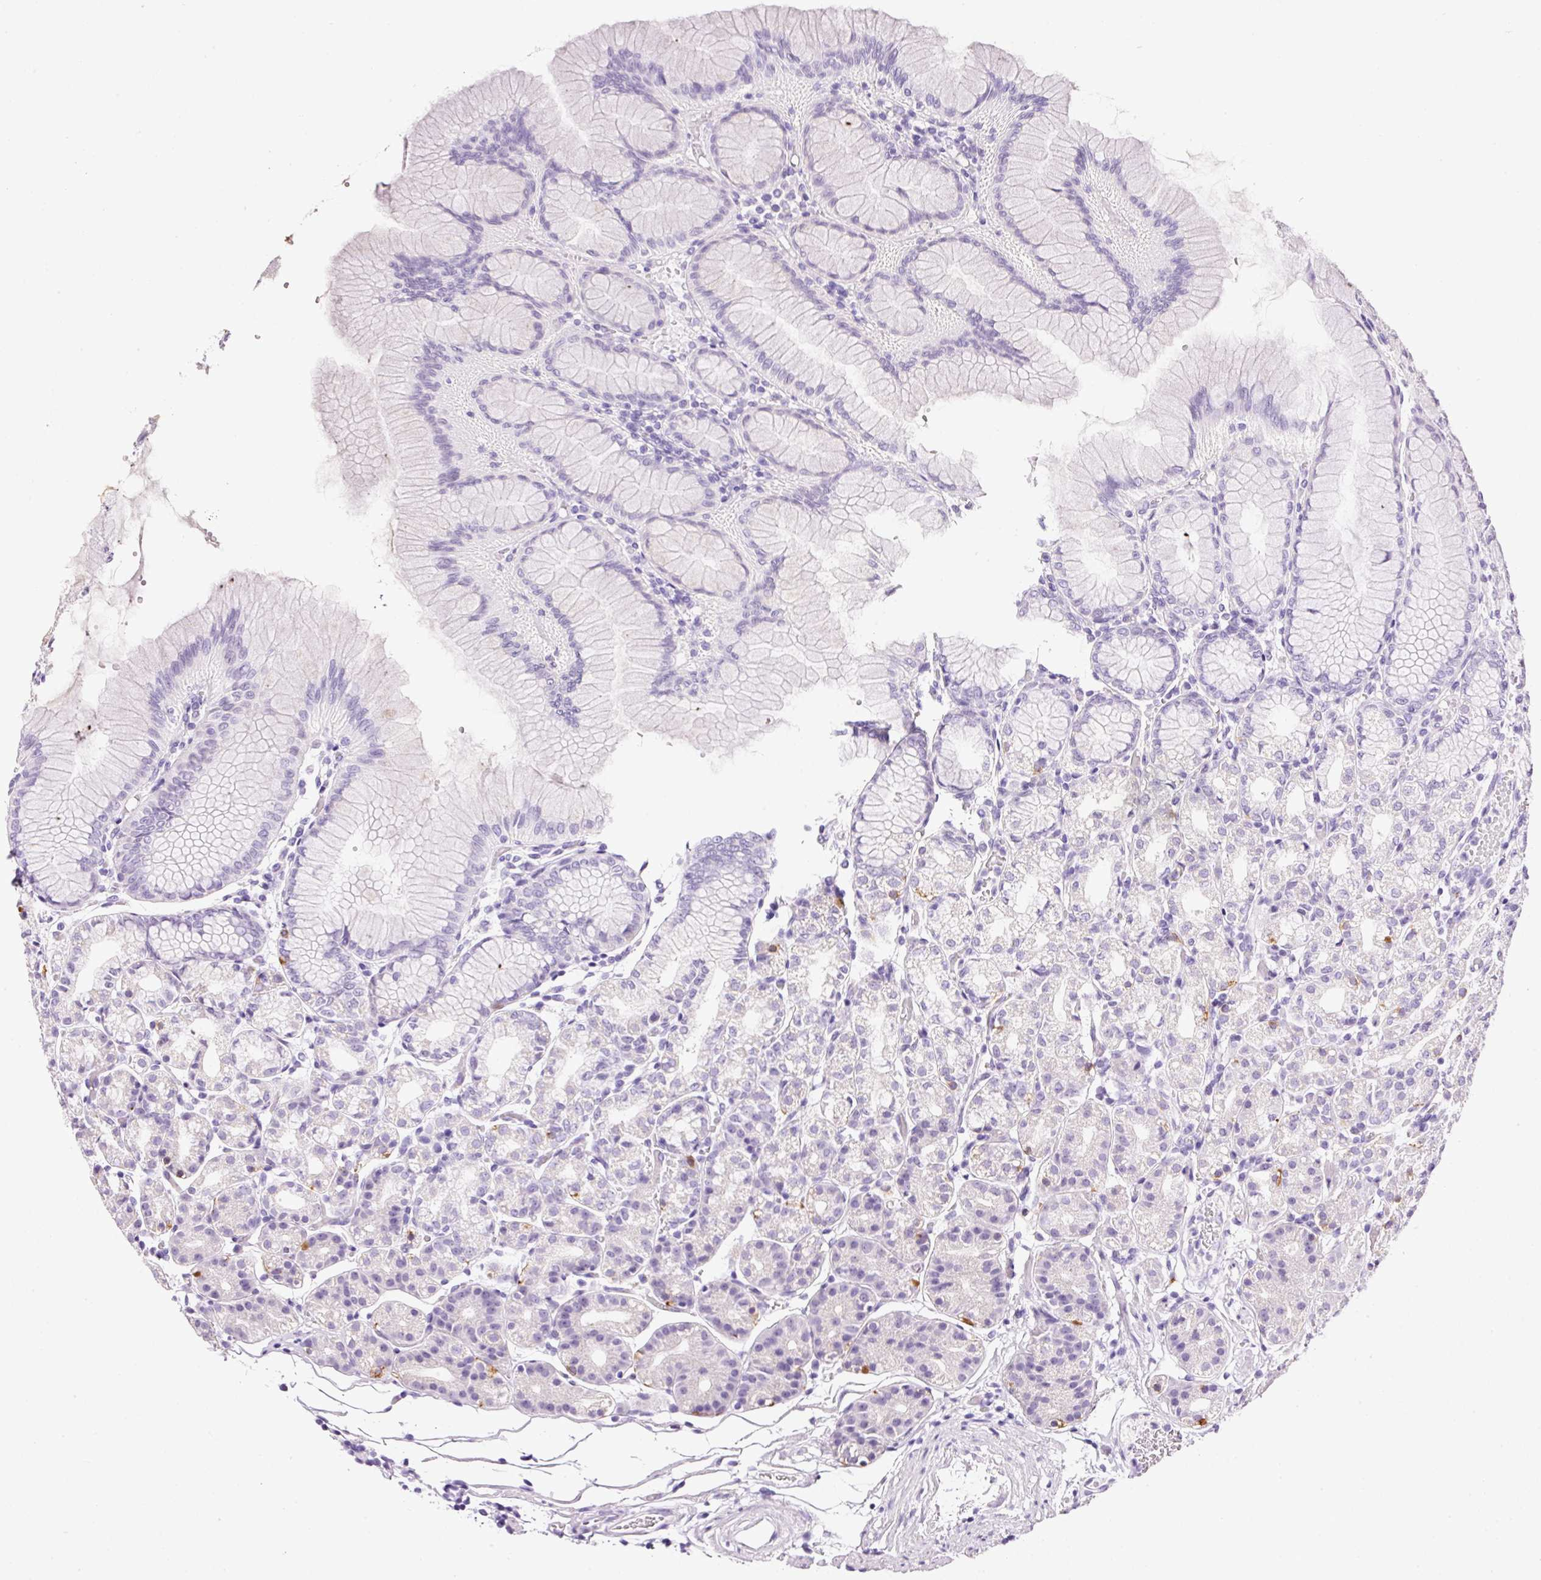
{"staining": {"intensity": "moderate", "quantity": "<25%", "location": "cytoplasmic/membranous"}, "tissue": "stomach", "cell_type": "Glandular cells", "image_type": "normal", "snomed": [{"axis": "morphology", "description": "Normal tissue, NOS"}, {"axis": "topography", "description": "Stomach"}], "caption": "Brown immunohistochemical staining in unremarkable stomach exhibits moderate cytoplasmic/membranous staining in approximately <25% of glandular cells. (IHC, brightfield microscopy, high magnification).", "gene": "BSND", "patient": {"sex": "female", "age": 57}}